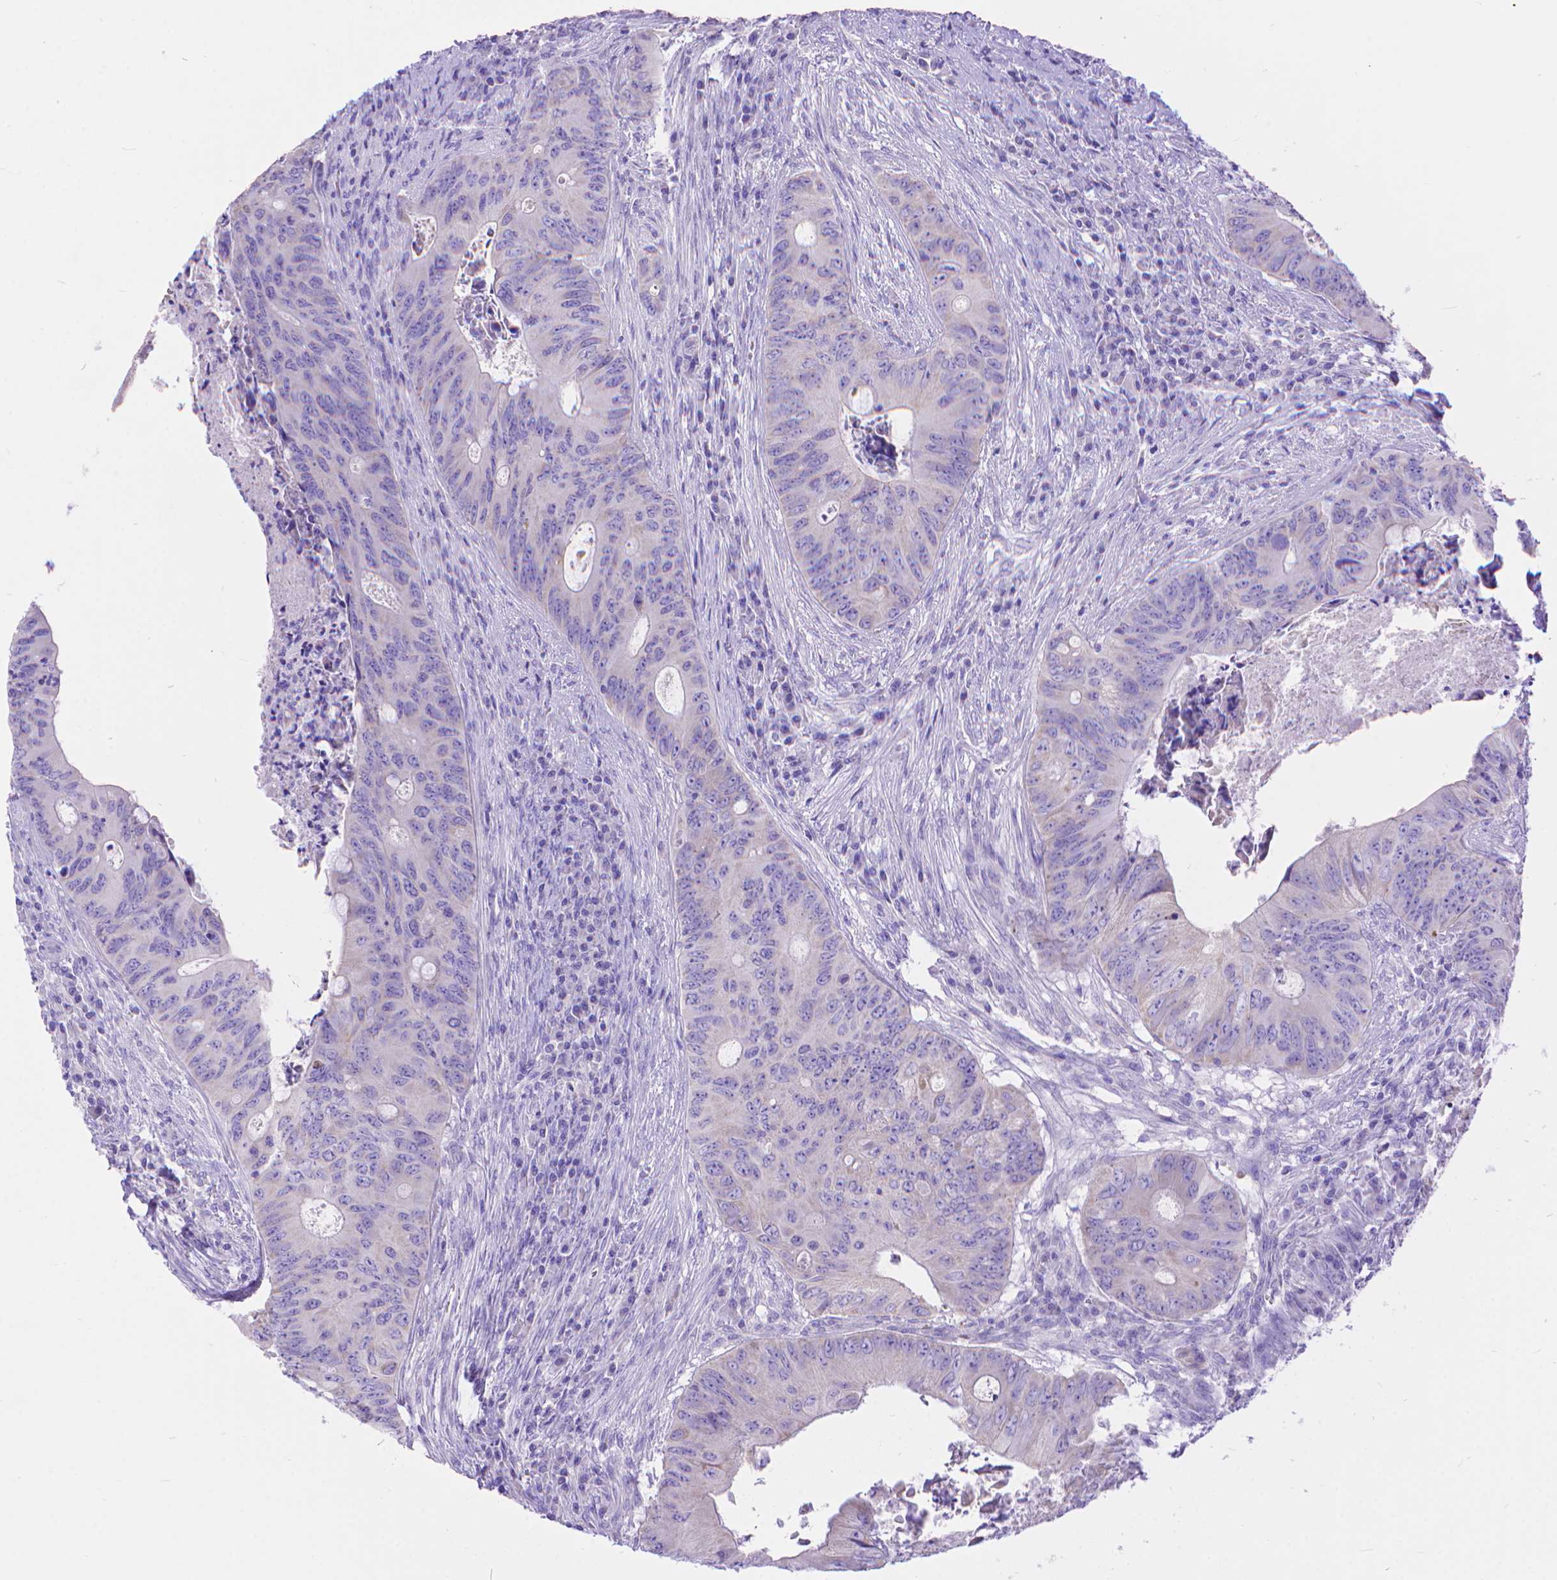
{"staining": {"intensity": "negative", "quantity": "none", "location": "none"}, "tissue": "colorectal cancer", "cell_type": "Tumor cells", "image_type": "cancer", "snomed": [{"axis": "morphology", "description": "Adenocarcinoma, NOS"}, {"axis": "topography", "description": "Colon"}], "caption": "Human colorectal cancer stained for a protein using immunohistochemistry exhibits no staining in tumor cells.", "gene": "DHRS2", "patient": {"sex": "female", "age": 74}}